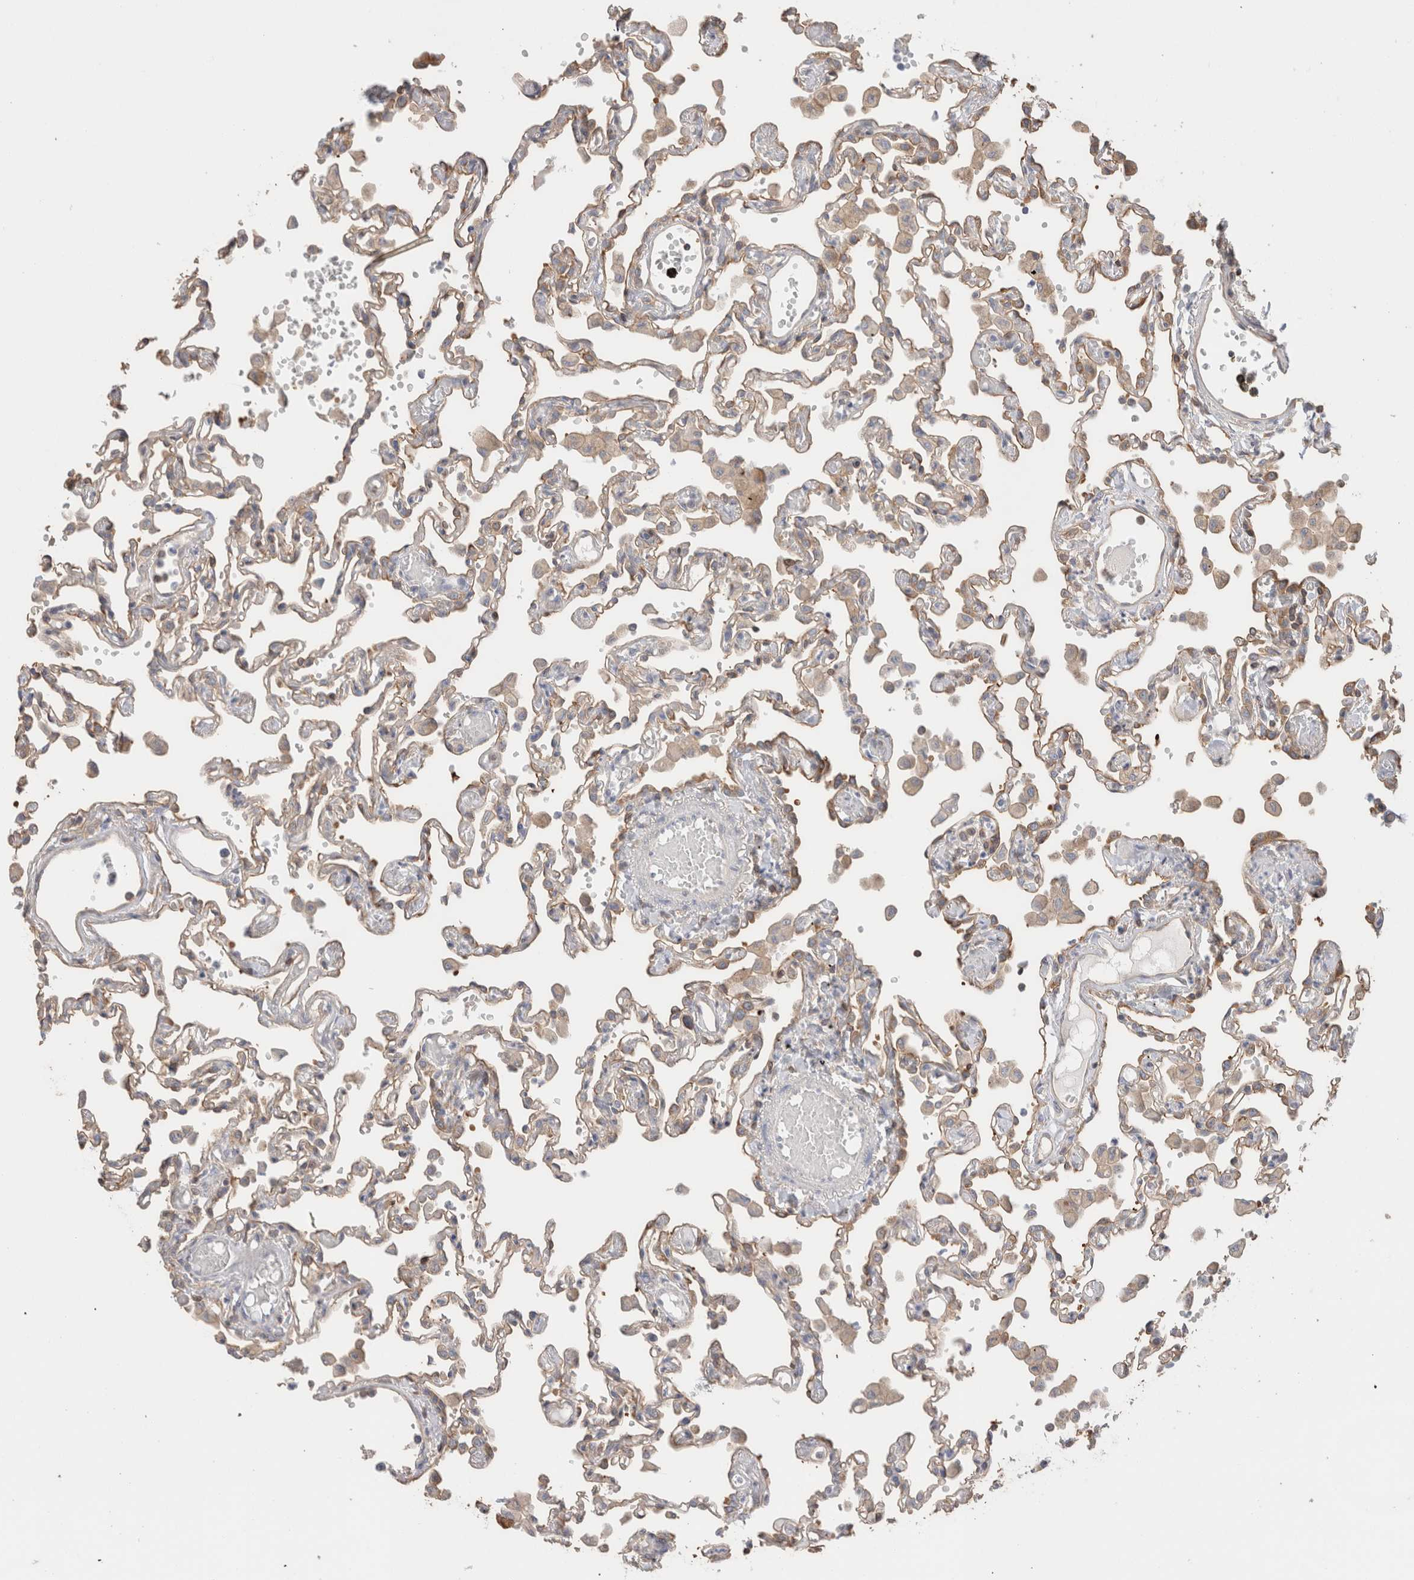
{"staining": {"intensity": "weak", "quantity": "25%-75%", "location": "cytoplasmic/membranous"}, "tissue": "lung", "cell_type": "Alveolar cells", "image_type": "normal", "snomed": [{"axis": "morphology", "description": "Normal tissue, NOS"}, {"axis": "topography", "description": "Bronchus"}, {"axis": "topography", "description": "Lung"}], "caption": "Protein analysis of normal lung exhibits weak cytoplasmic/membranous positivity in approximately 25%-75% of alveolar cells.", "gene": "CAPN2", "patient": {"sex": "female", "age": 49}}